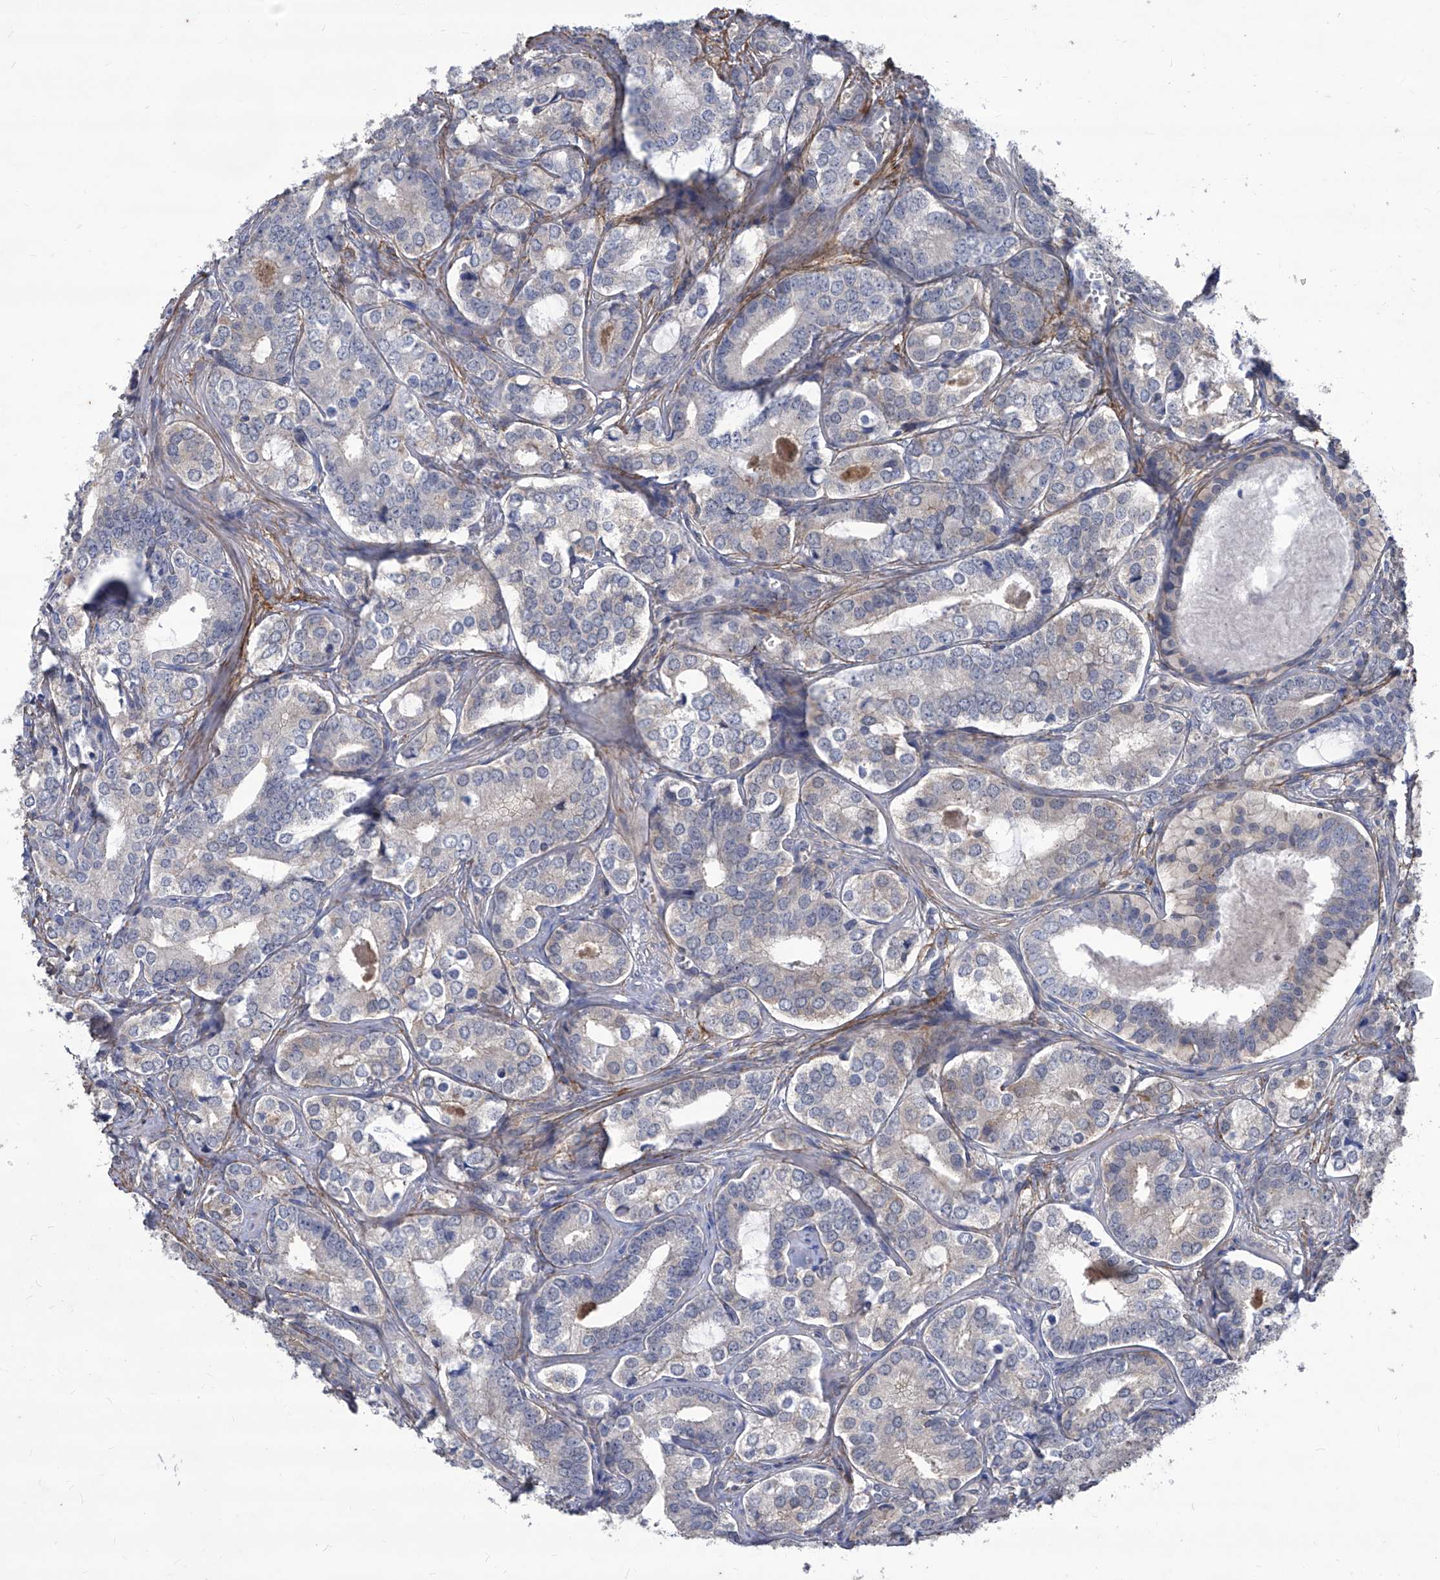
{"staining": {"intensity": "negative", "quantity": "none", "location": "none"}, "tissue": "prostate cancer", "cell_type": "Tumor cells", "image_type": "cancer", "snomed": [{"axis": "morphology", "description": "Adenocarcinoma, High grade"}, {"axis": "topography", "description": "Prostate"}], "caption": "Photomicrograph shows no significant protein expression in tumor cells of prostate cancer.", "gene": "TXNIP", "patient": {"sex": "male", "age": 62}}